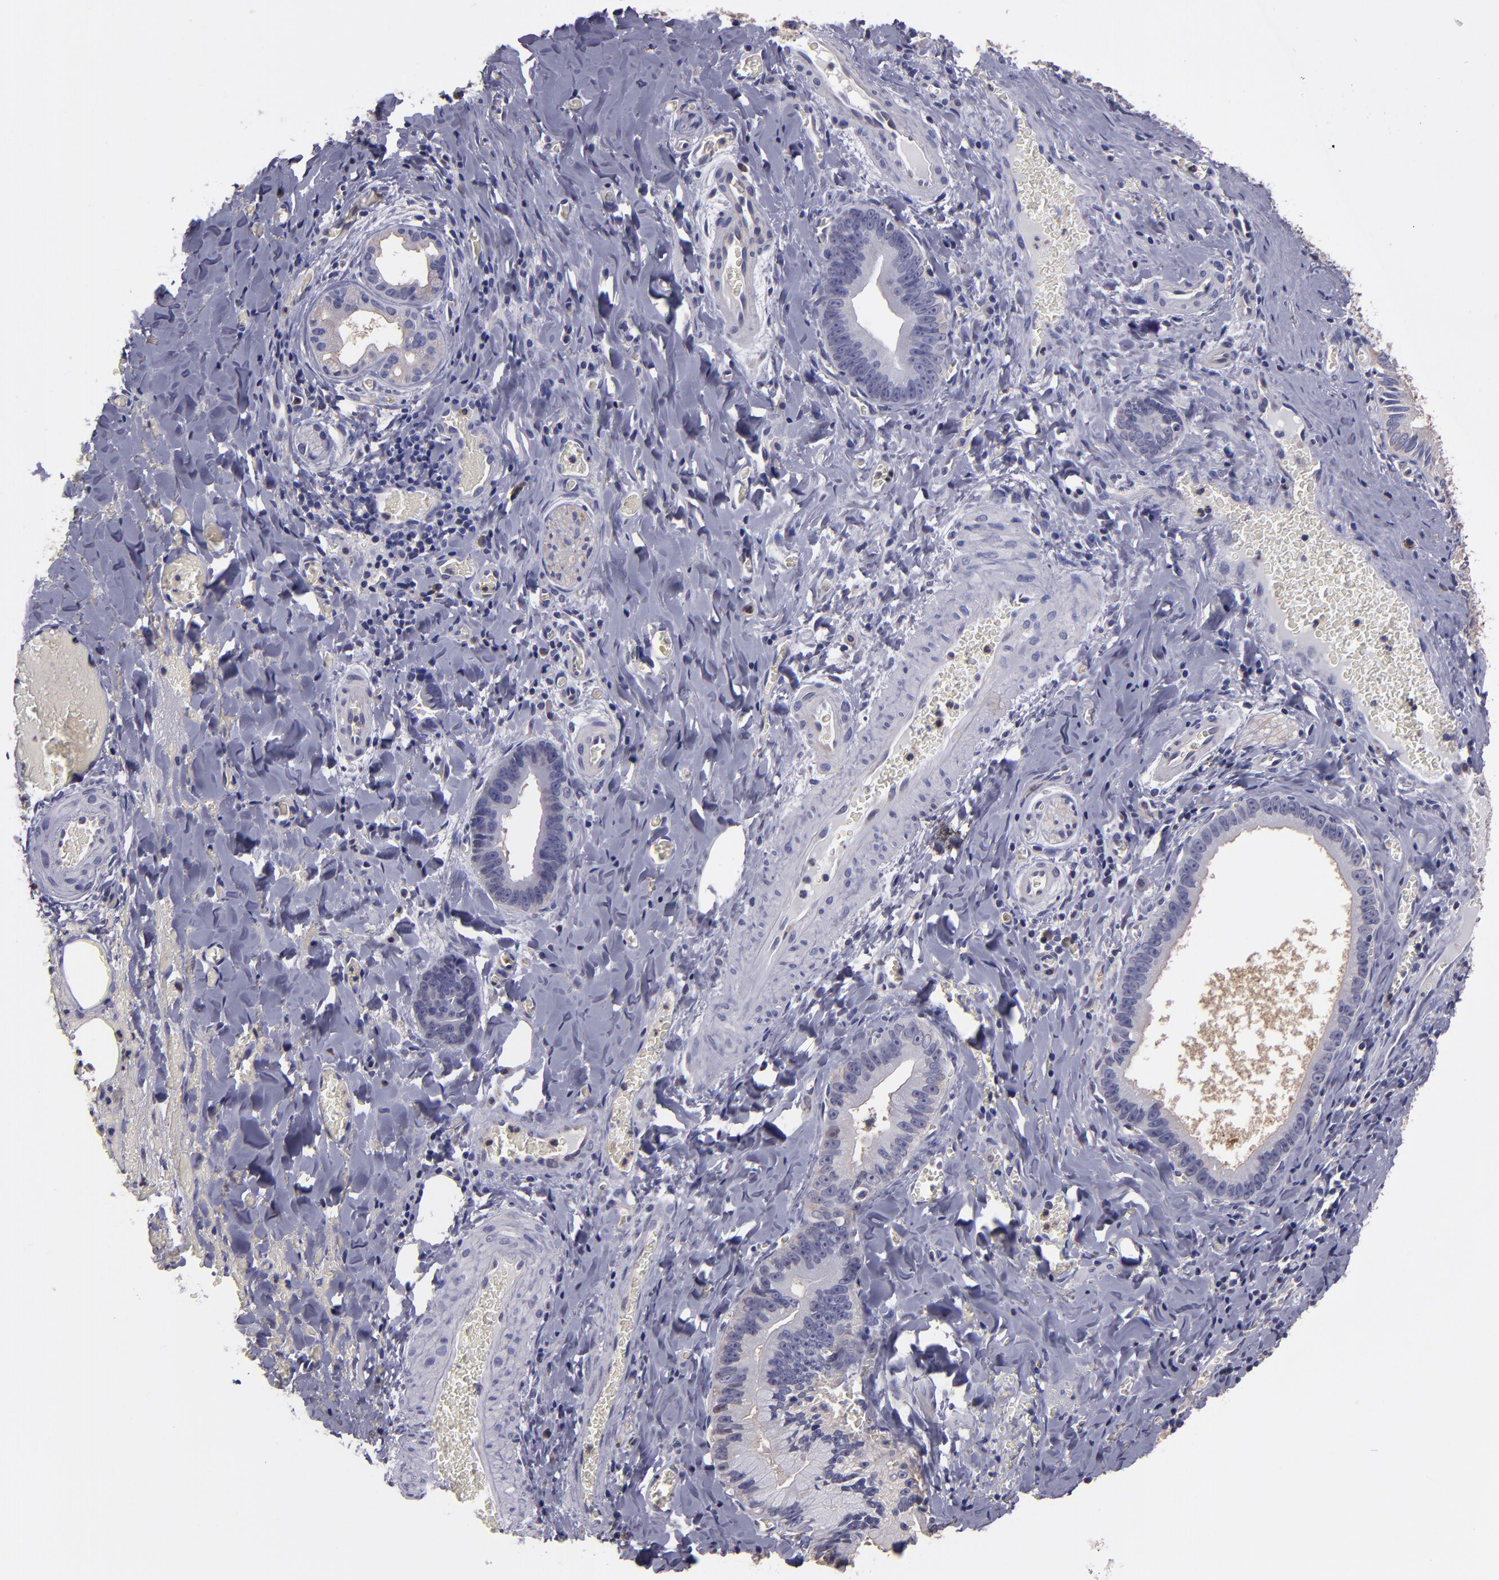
{"staining": {"intensity": "weak", "quantity": "<25%", "location": "cytoplasmic/membranous"}, "tissue": "liver cancer", "cell_type": "Tumor cells", "image_type": "cancer", "snomed": [{"axis": "morphology", "description": "Cholangiocarcinoma"}, {"axis": "topography", "description": "Liver"}], "caption": "This is an immunohistochemistry (IHC) image of human liver cancer. There is no positivity in tumor cells.", "gene": "CARS1", "patient": {"sex": "female", "age": 55}}